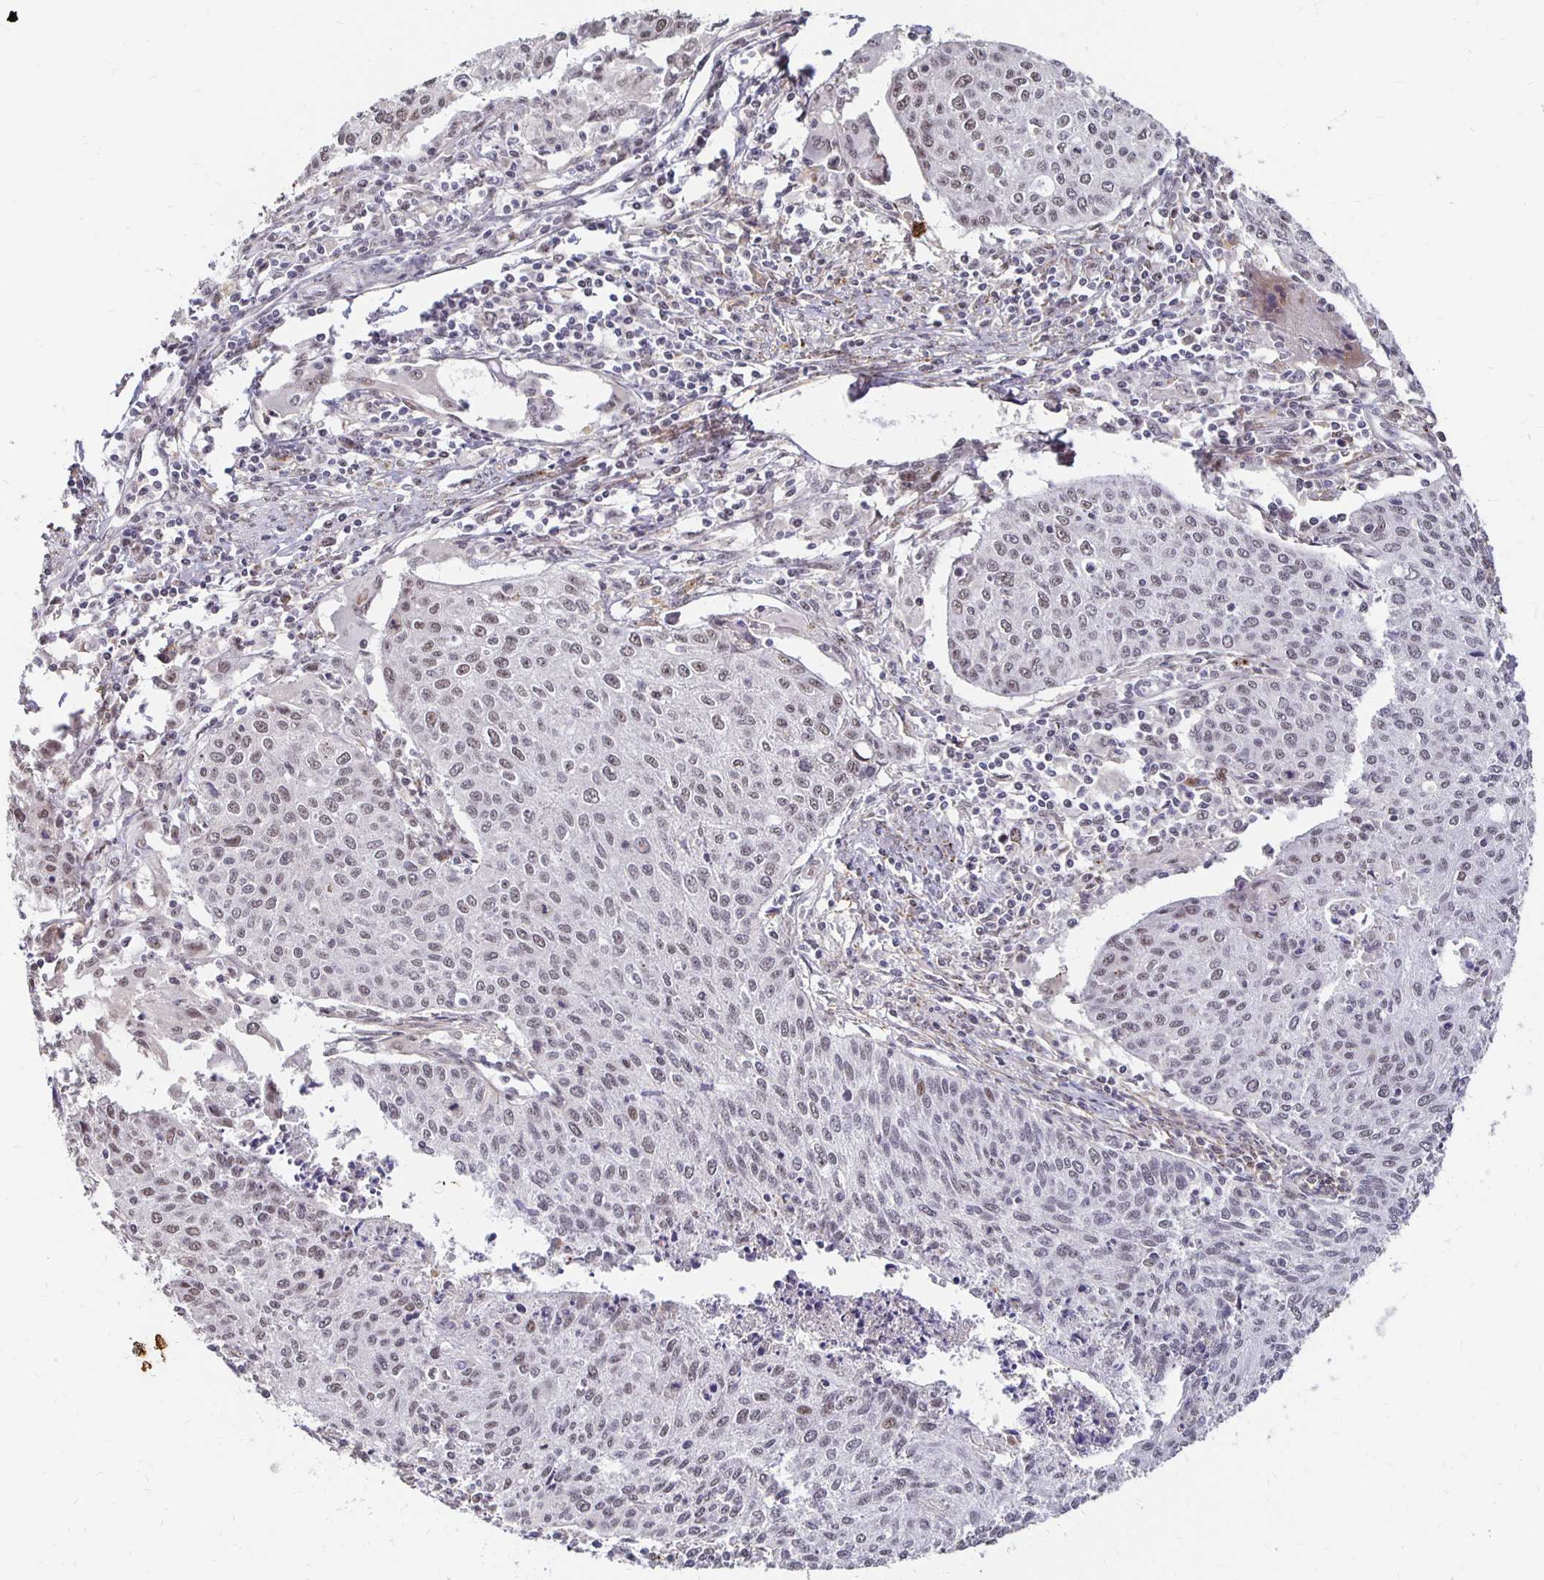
{"staining": {"intensity": "weak", "quantity": "<25%", "location": "nuclear"}, "tissue": "cervical cancer", "cell_type": "Tumor cells", "image_type": "cancer", "snomed": [{"axis": "morphology", "description": "Squamous cell carcinoma, NOS"}, {"axis": "topography", "description": "Cervix"}], "caption": "Protein analysis of squamous cell carcinoma (cervical) demonstrates no significant staining in tumor cells. (Stains: DAB IHC with hematoxylin counter stain, Microscopy: brightfield microscopy at high magnification).", "gene": "CLASRP", "patient": {"sex": "female", "age": 38}}